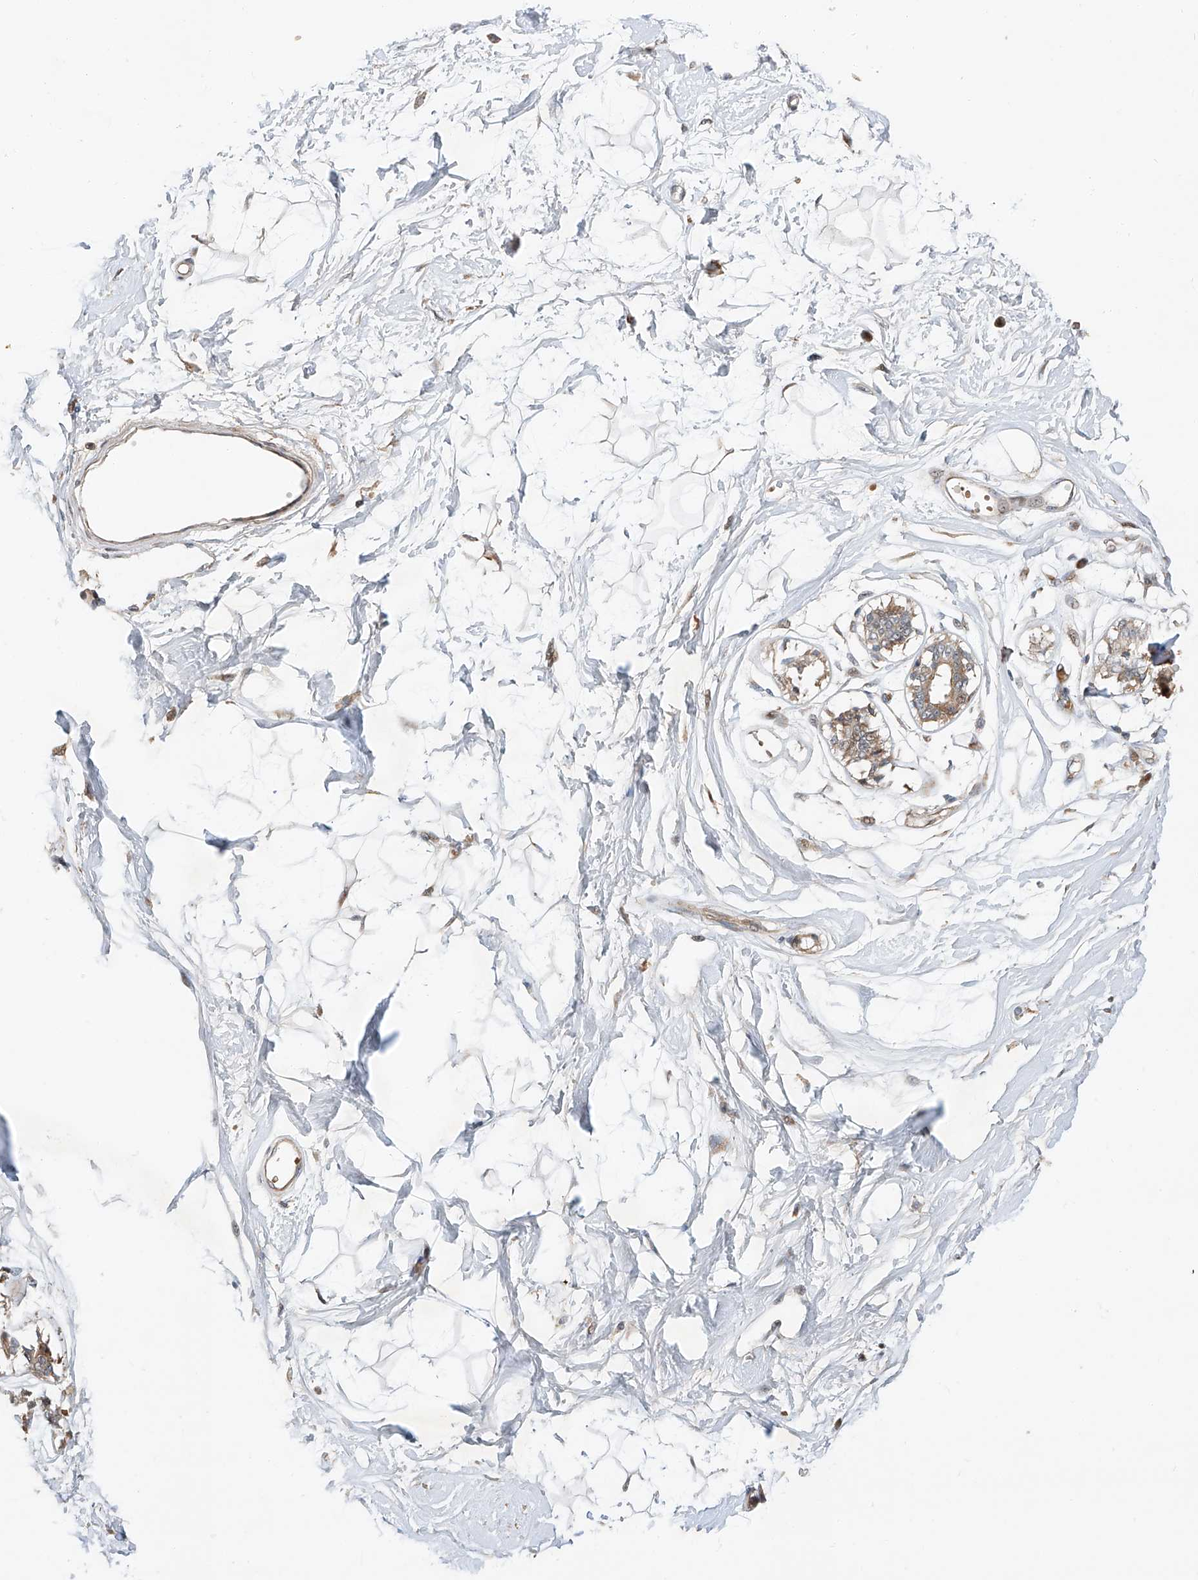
{"staining": {"intensity": "negative", "quantity": "none", "location": "none"}, "tissue": "breast", "cell_type": "Adipocytes", "image_type": "normal", "snomed": [{"axis": "morphology", "description": "Normal tissue, NOS"}, {"axis": "topography", "description": "Breast"}], "caption": "Immunohistochemistry (IHC) histopathology image of normal breast stained for a protein (brown), which displays no expression in adipocytes. (Stains: DAB immunohistochemistry (IHC) with hematoxylin counter stain, Microscopy: brightfield microscopy at high magnification).", "gene": "USF3", "patient": {"sex": "female", "age": 45}}